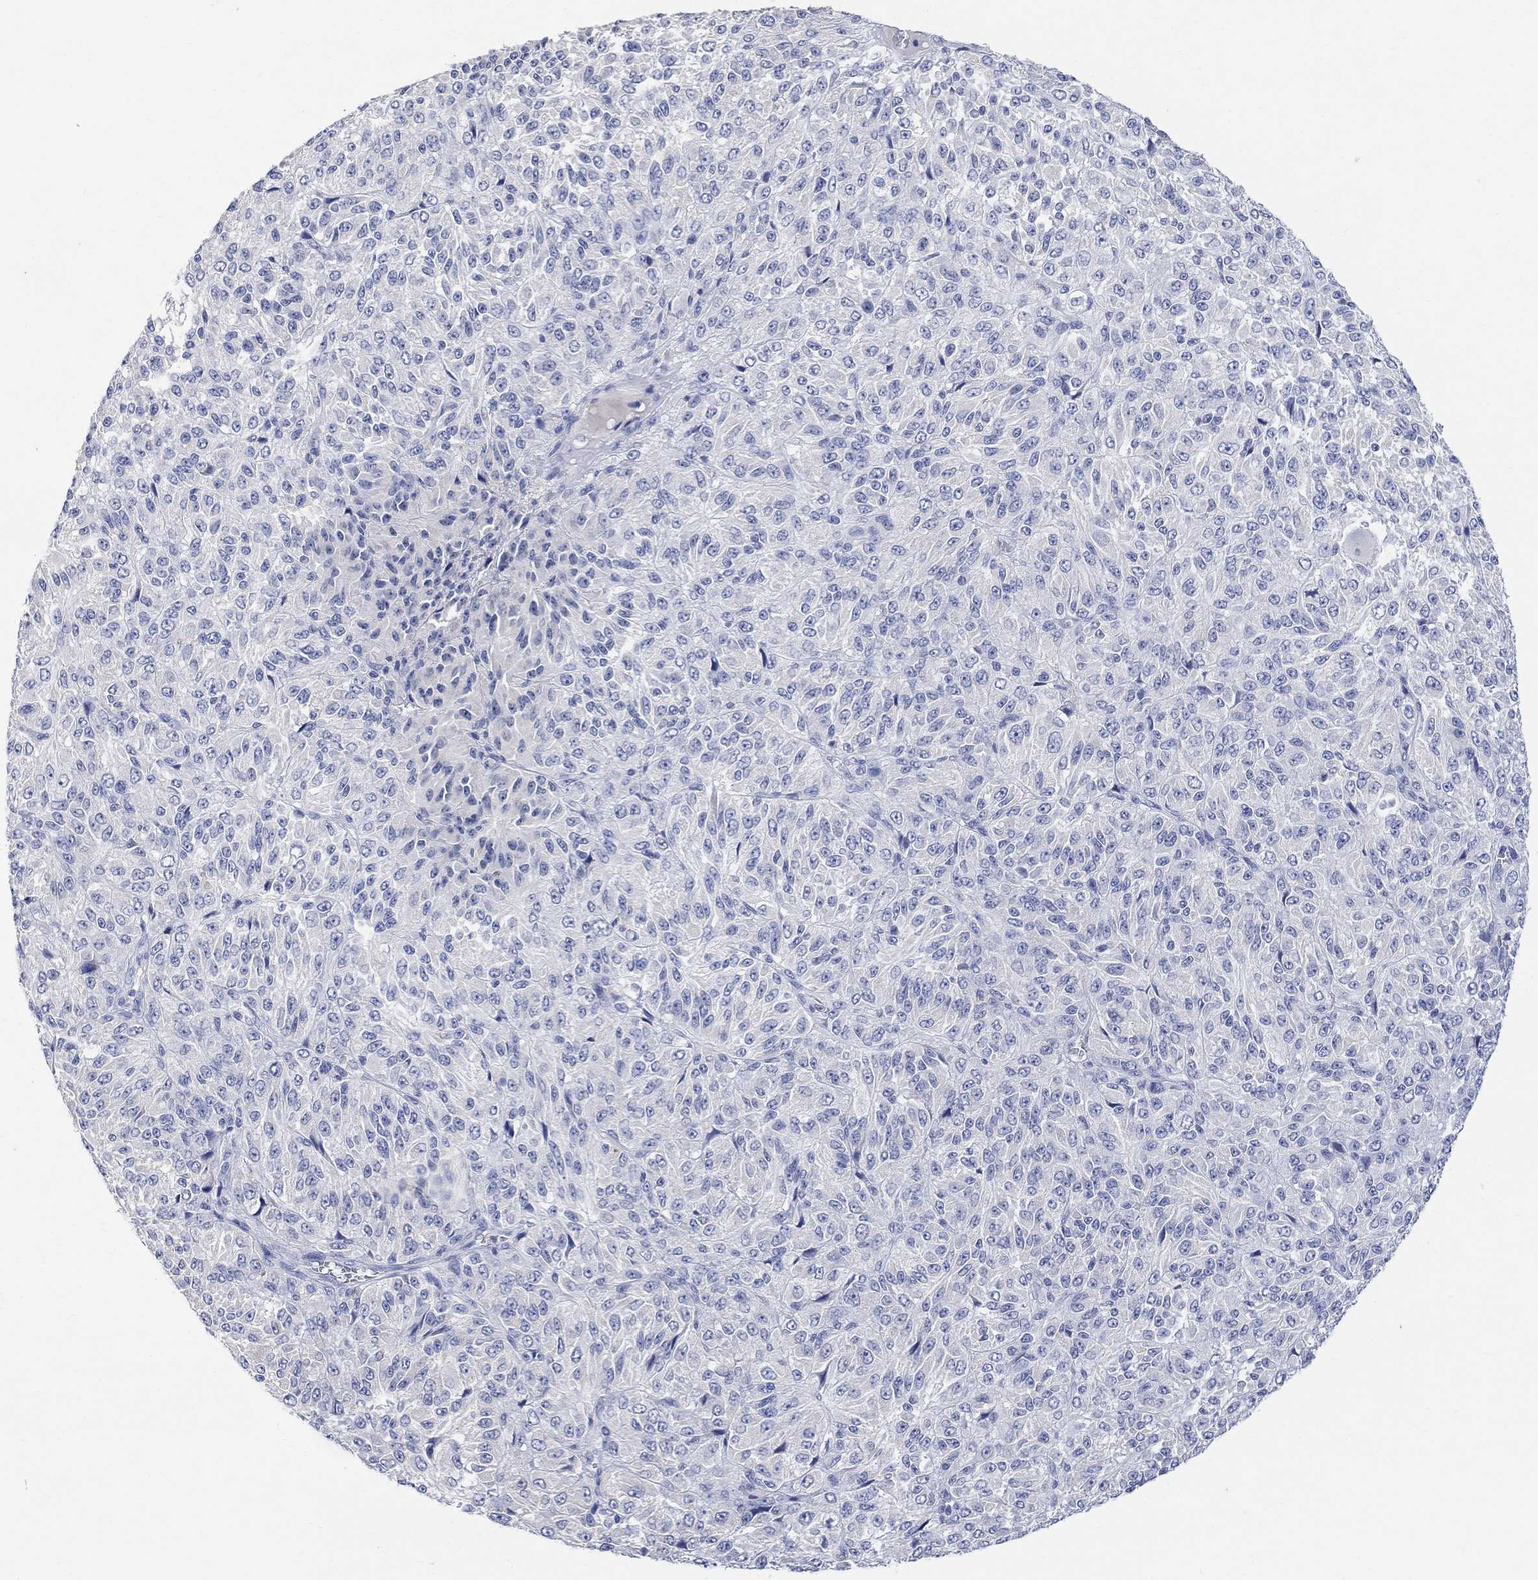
{"staining": {"intensity": "negative", "quantity": "none", "location": "none"}, "tissue": "melanoma", "cell_type": "Tumor cells", "image_type": "cancer", "snomed": [{"axis": "morphology", "description": "Malignant melanoma, Metastatic site"}, {"axis": "topography", "description": "Brain"}], "caption": "Immunohistochemistry micrograph of neoplastic tissue: human malignant melanoma (metastatic site) stained with DAB (3,3'-diaminobenzidine) exhibits no significant protein staining in tumor cells. Nuclei are stained in blue.", "gene": "FBP2", "patient": {"sex": "female", "age": 56}}